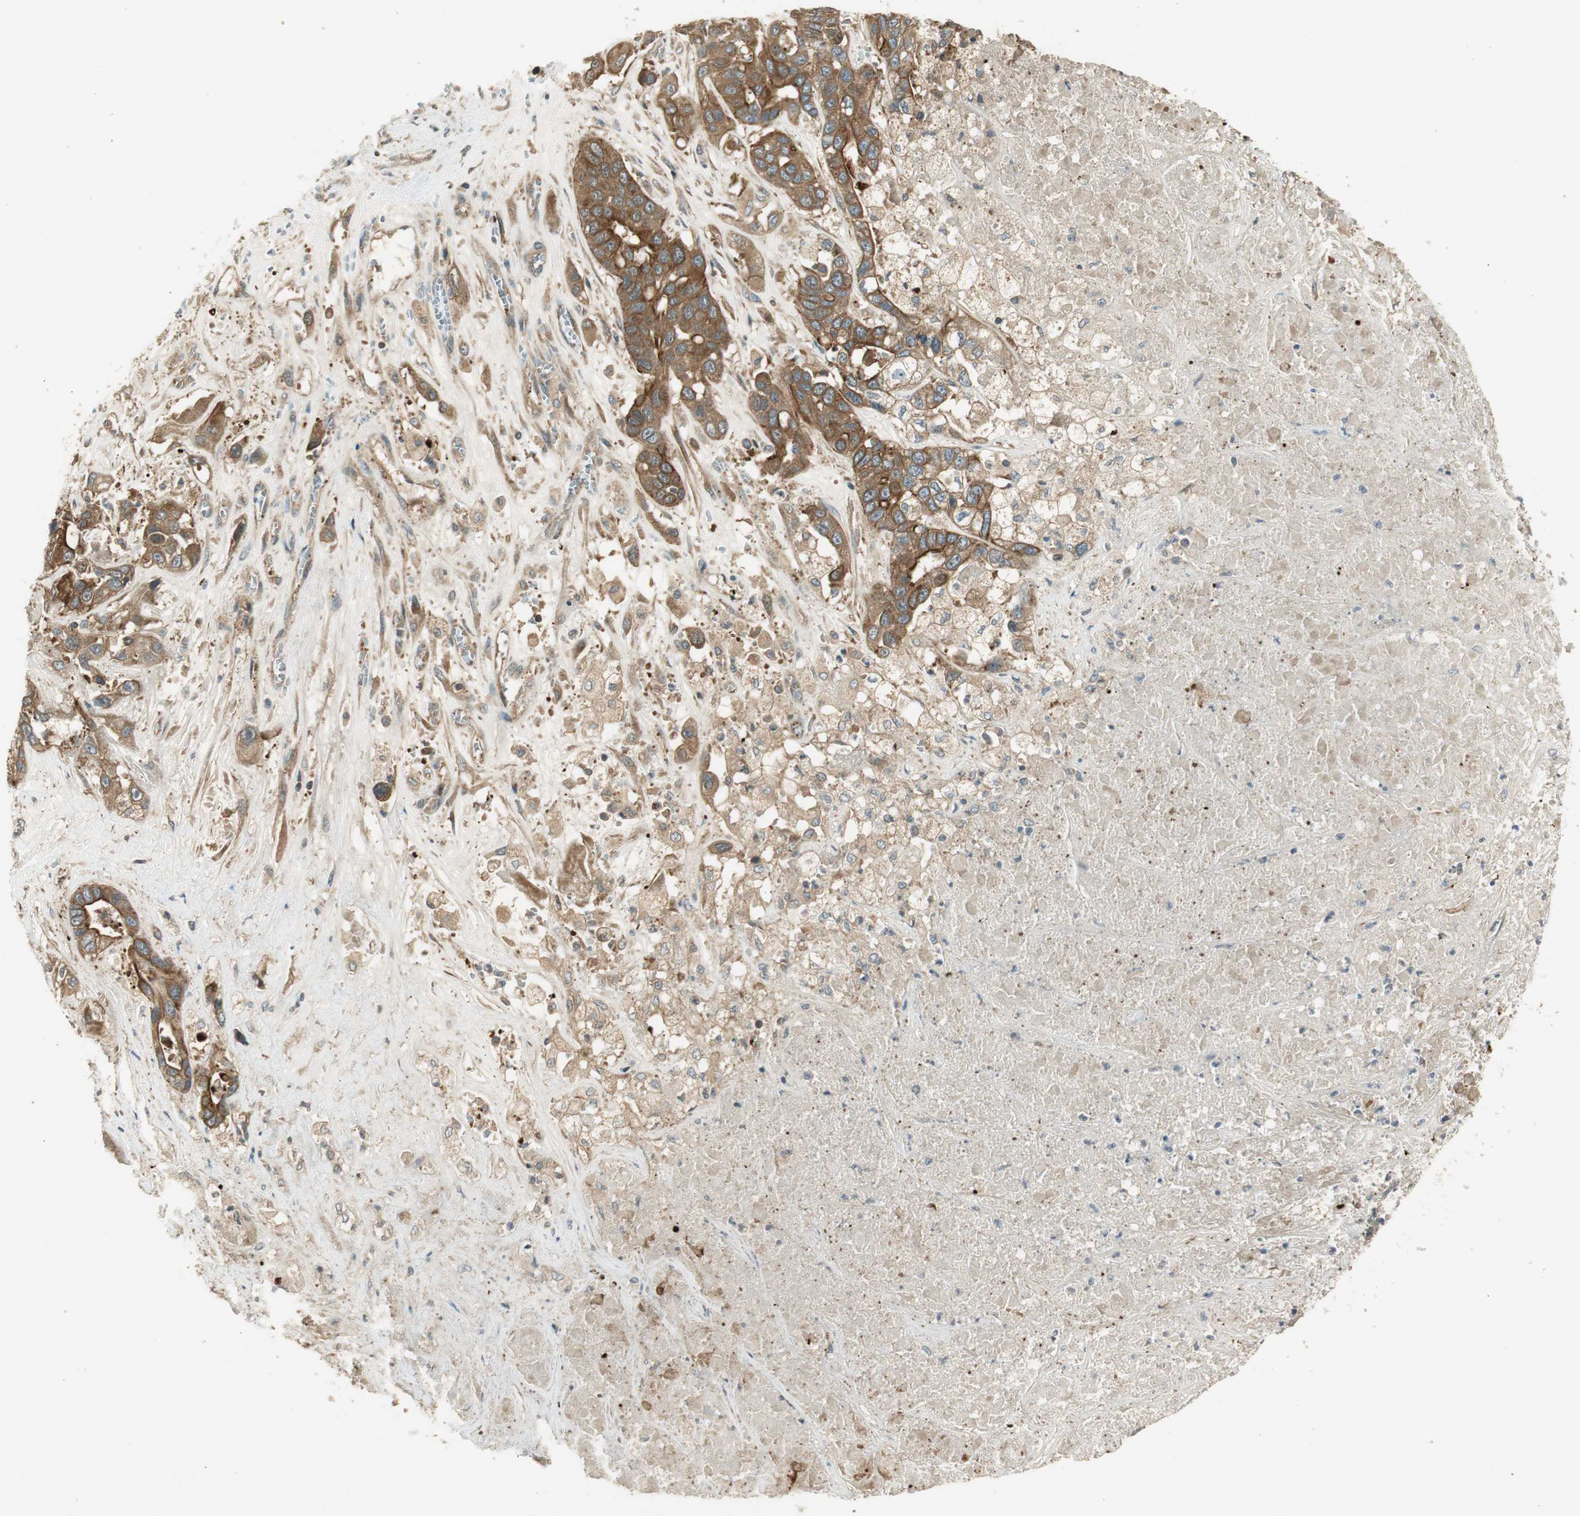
{"staining": {"intensity": "strong", "quantity": ">75%", "location": "cytoplasmic/membranous"}, "tissue": "liver cancer", "cell_type": "Tumor cells", "image_type": "cancer", "snomed": [{"axis": "morphology", "description": "Cholangiocarcinoma"}, {"axis": "topography", "description": "Liver"}], "caption": "Immunohistochemical staining of human cholangiocarcinoma (liver) exhibits strong cytoplasmic/membranous protein staining in about >75% of tumor cells.", "gene": "PFDN5", "patient": {"sex": "female", "age": 52}}